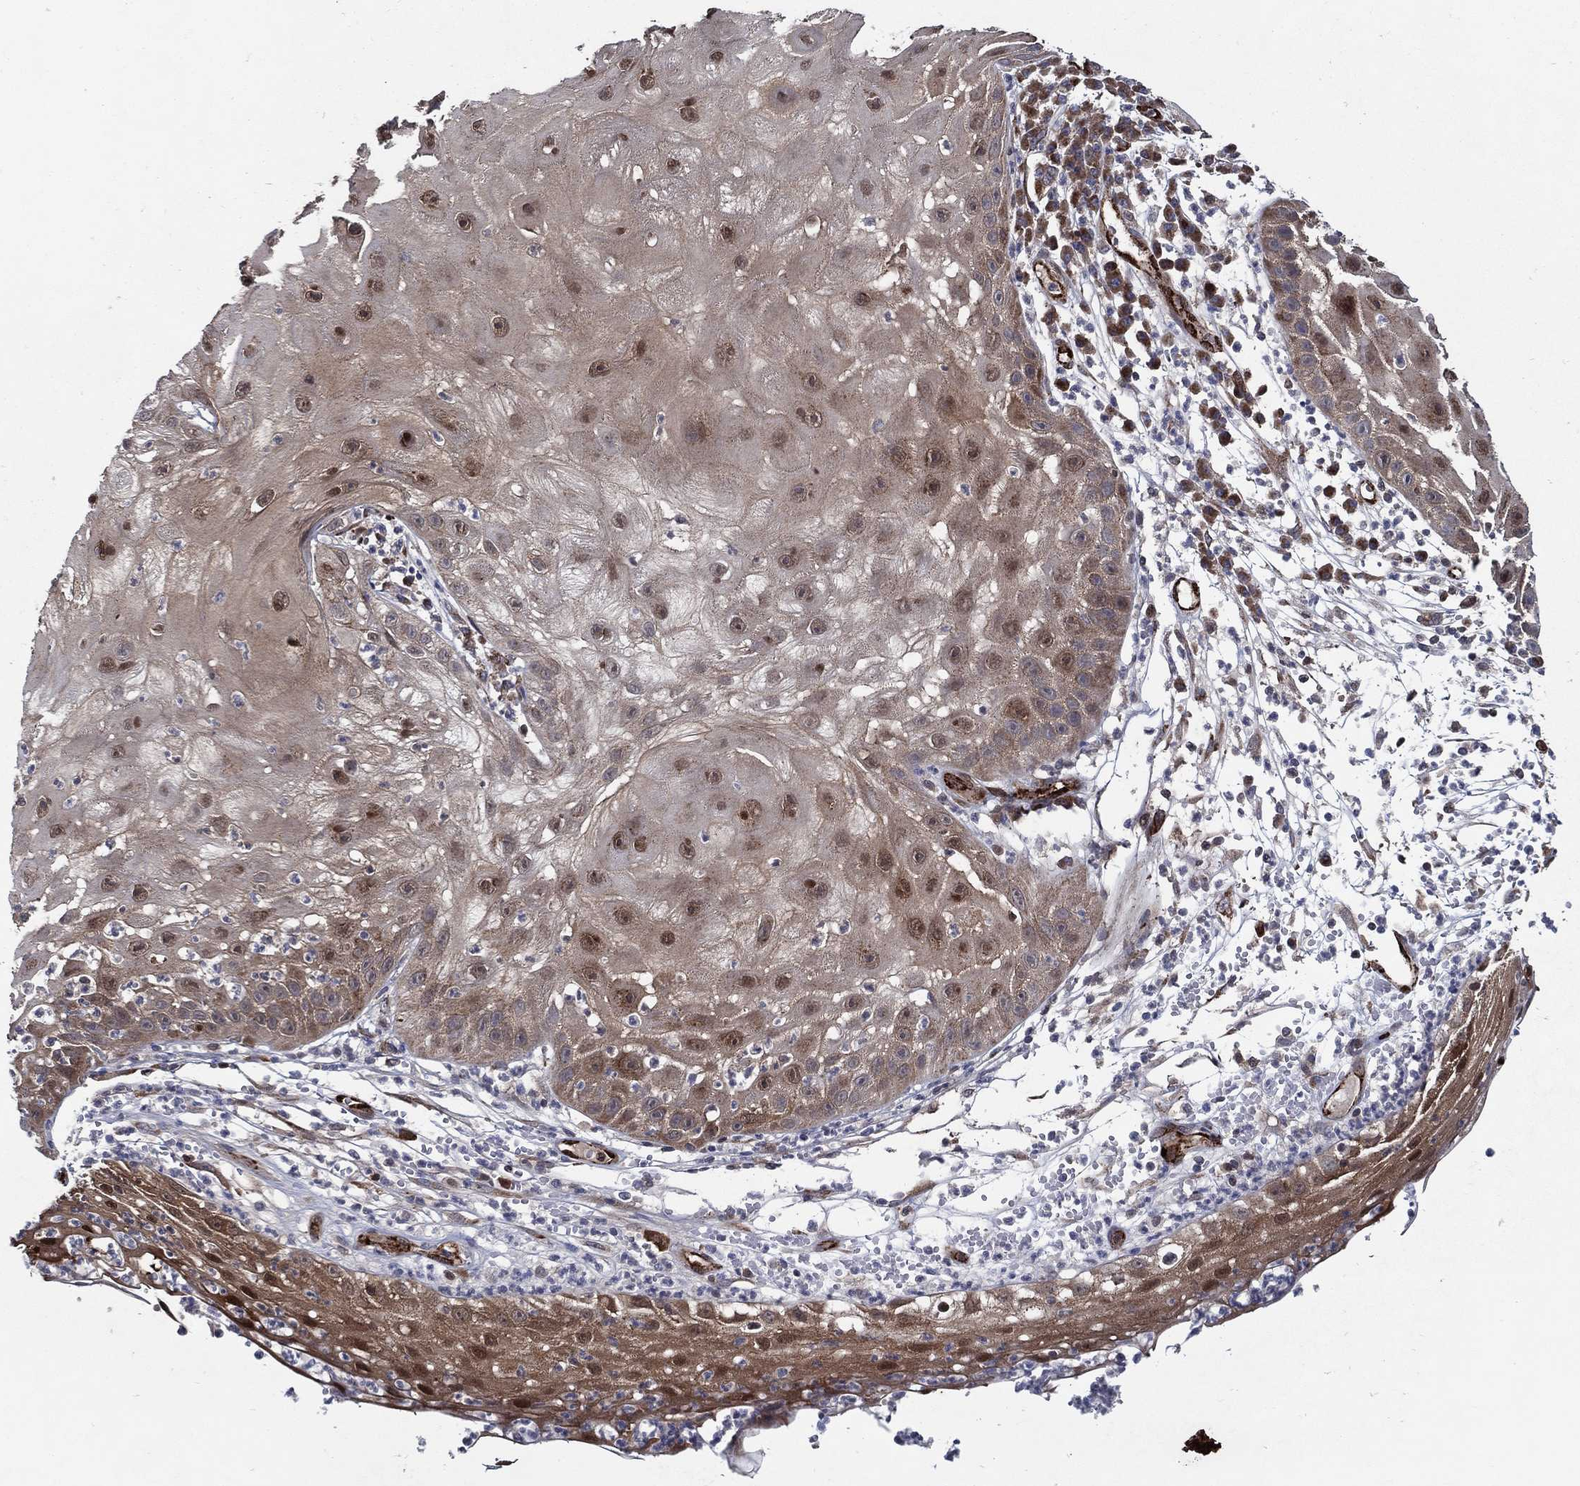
{"staining": {"intensity": "moderate", "quantity": "25%-75%", "location": "cytoplasmic/membranous,nuclear"}, "tissue": "skin cancer", "cell_type": "Tumor cells", "image_type": "cancer", "snomed": [{"axis": "morphology", "description": "Normal tissue, NOS"}, {"axis": "morphology", "description": "Squamous cell carcinoma, NOS"}, {"axis": "topography", "description": "Skin"}], "caption": "DAB immunohistochemical staining of human skin cancer exhibits moderate cytoplasmic/membranous and nuclear protein positivity in about 25%-75% of tumor cells.", "gene": "ARHGAP11A", "patient": {"sex": "male", "age": 79}}